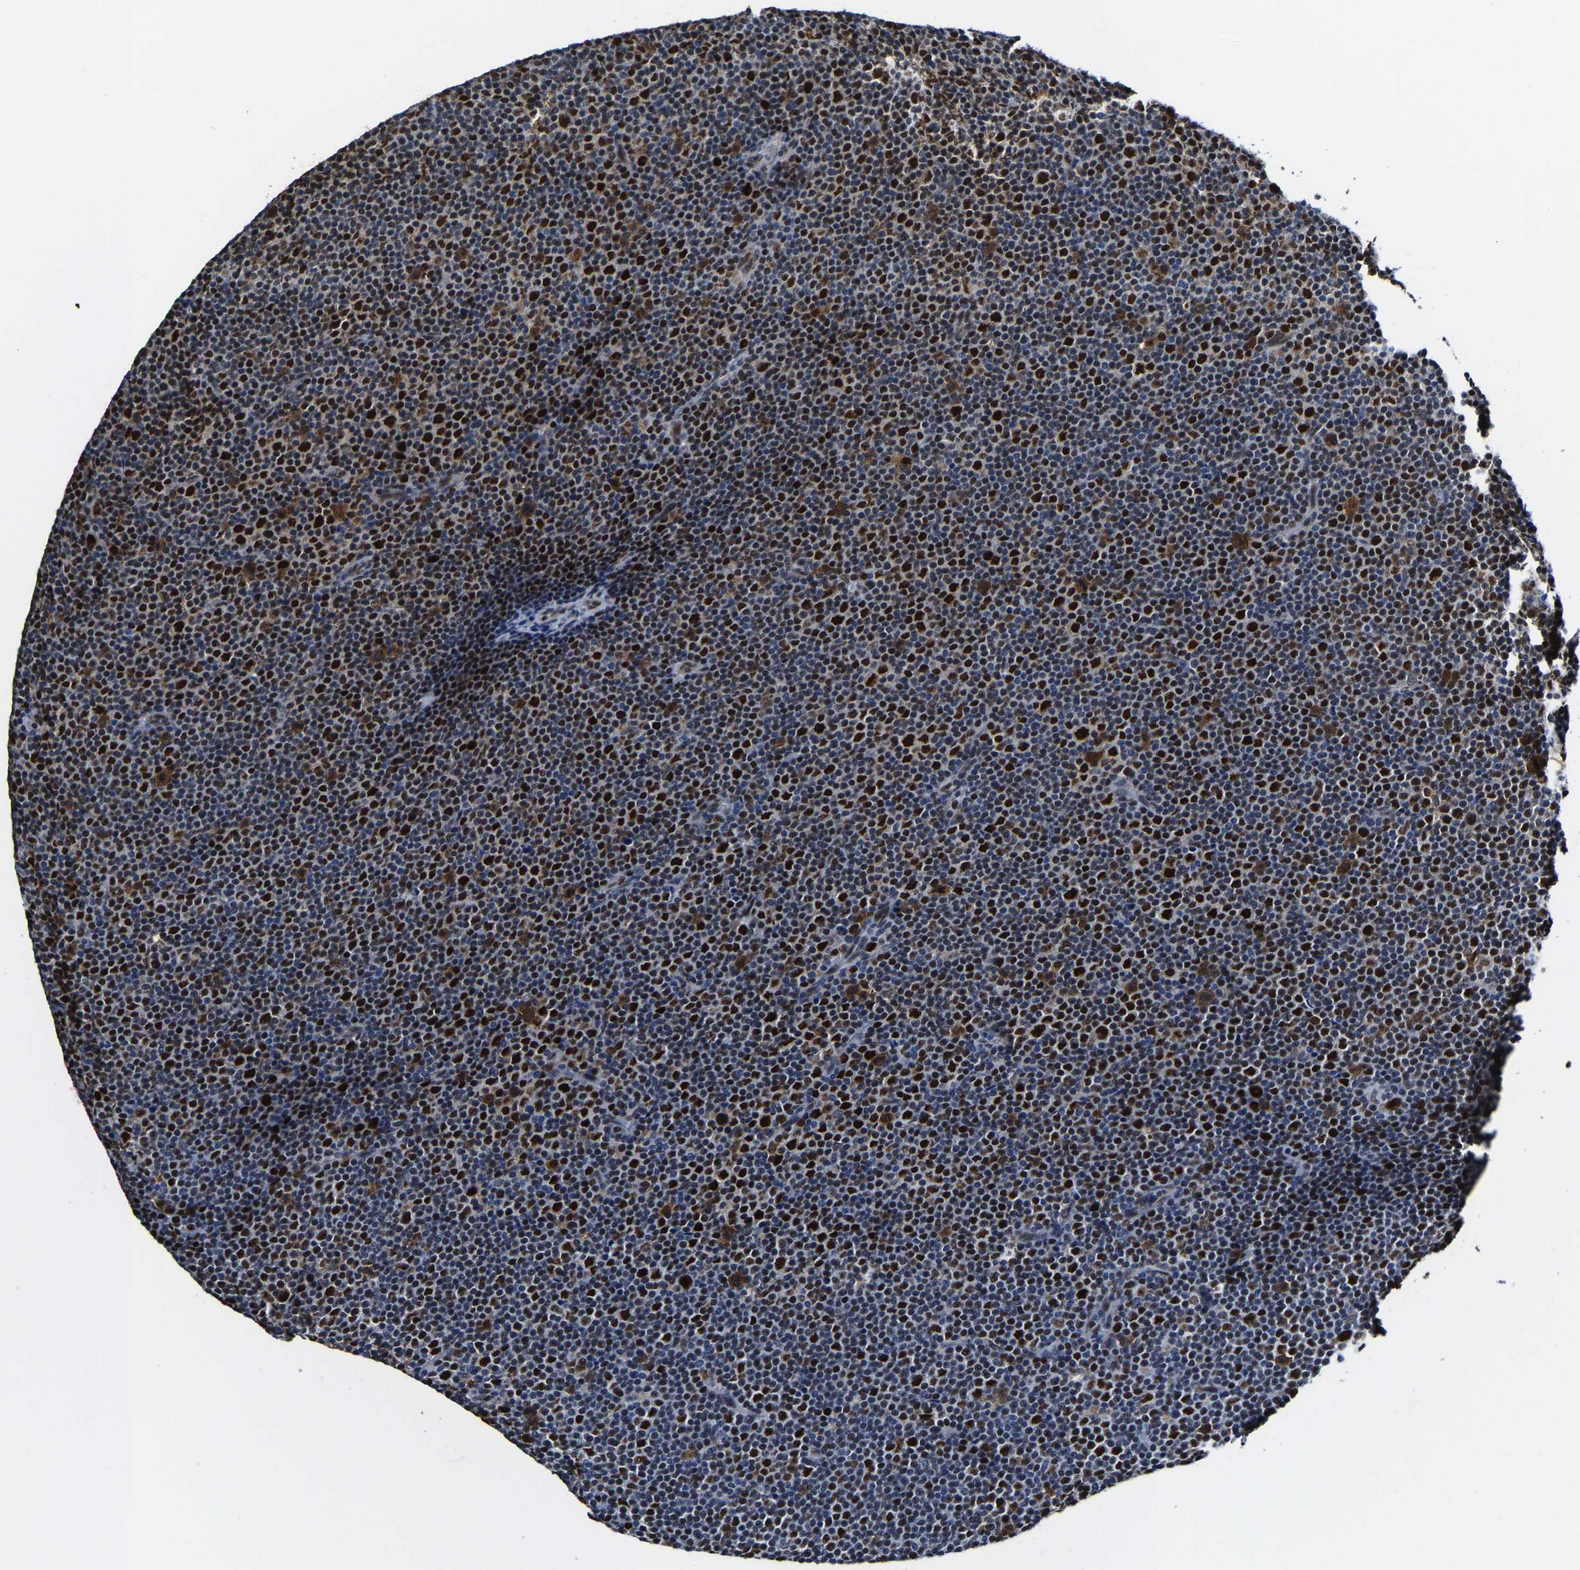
{"staining": {"intensity": "strong", "quantity": "25%-75%", "location": "nuclear"}, "tissue": "lymphoma", "cell_type": "Tumor cells", "image_type": "cancer", "snomed": [{"axis": "morphology", "description": "Malignant lymphoma, non-Hodgkin's type, Low grade"}, {"axis": "topography", "description": "Lymph node"}], "caption": "Immunohistochemical staining of human lymphoma exhibits high levels of strong nuclear expression in approximately 25%-75% of tumor cells.", "gene": "METTL1", "patient": {"sex": "female", "age": 67}}